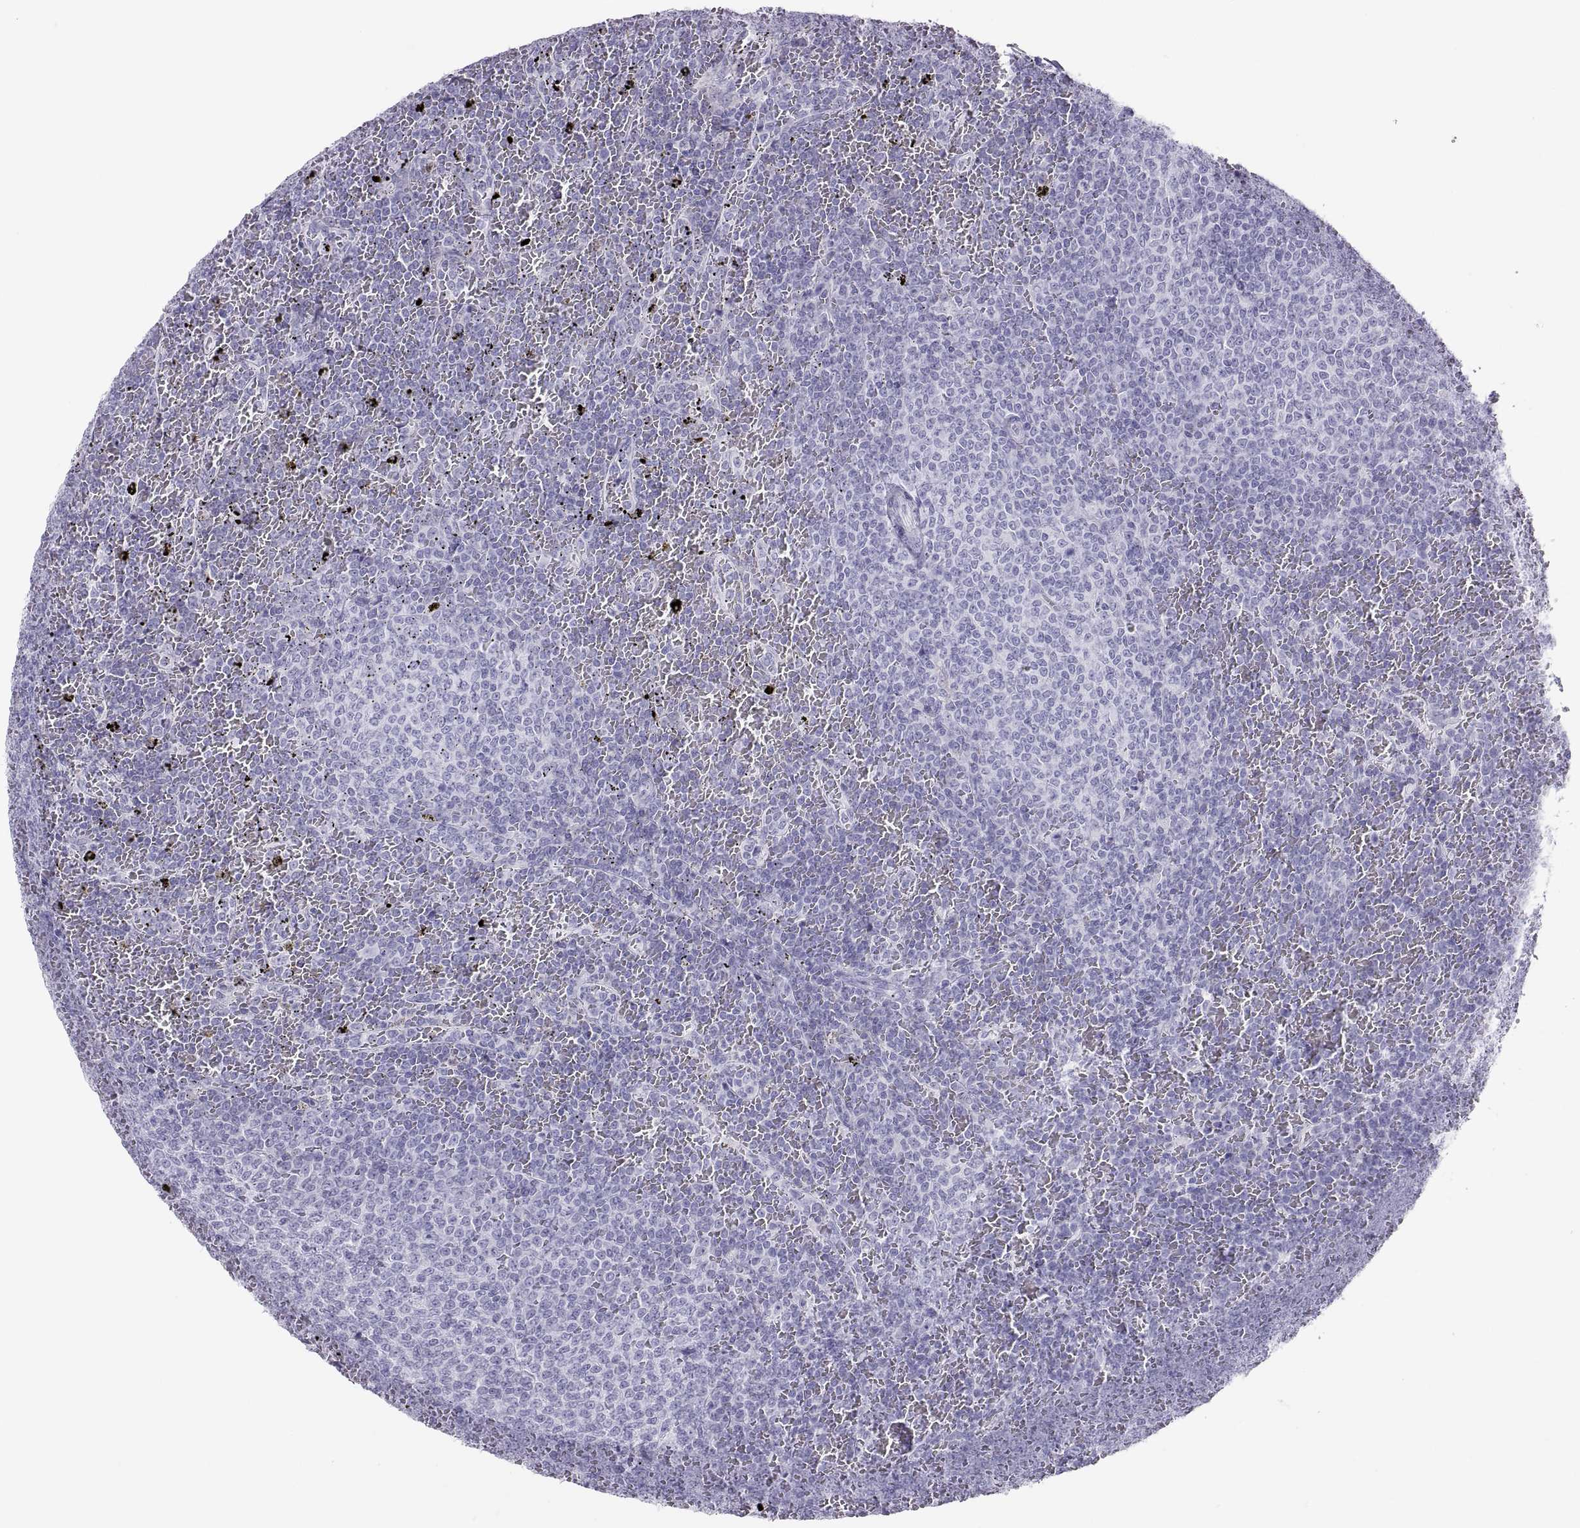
{"staining": {"intensity": "negative", "quantity": "none", "location": "none"}, "tissue": "lymphoma", "cell_type": "Tumor cells", "image_type": "cancer", "snomed": [{"axis": "morphology", "description": "Malignant lymphoma, non-Hodgkin's type, Low grade"}, {"axis": "topography", "description": "Spleen"}], "caption": "Histopathology image shows no protein staining in tumor cells of lymphoma tissue. Nuclei are stained in blue.", "gene": "SEMG1", "patient": {"sex": "female", "age": 77}}